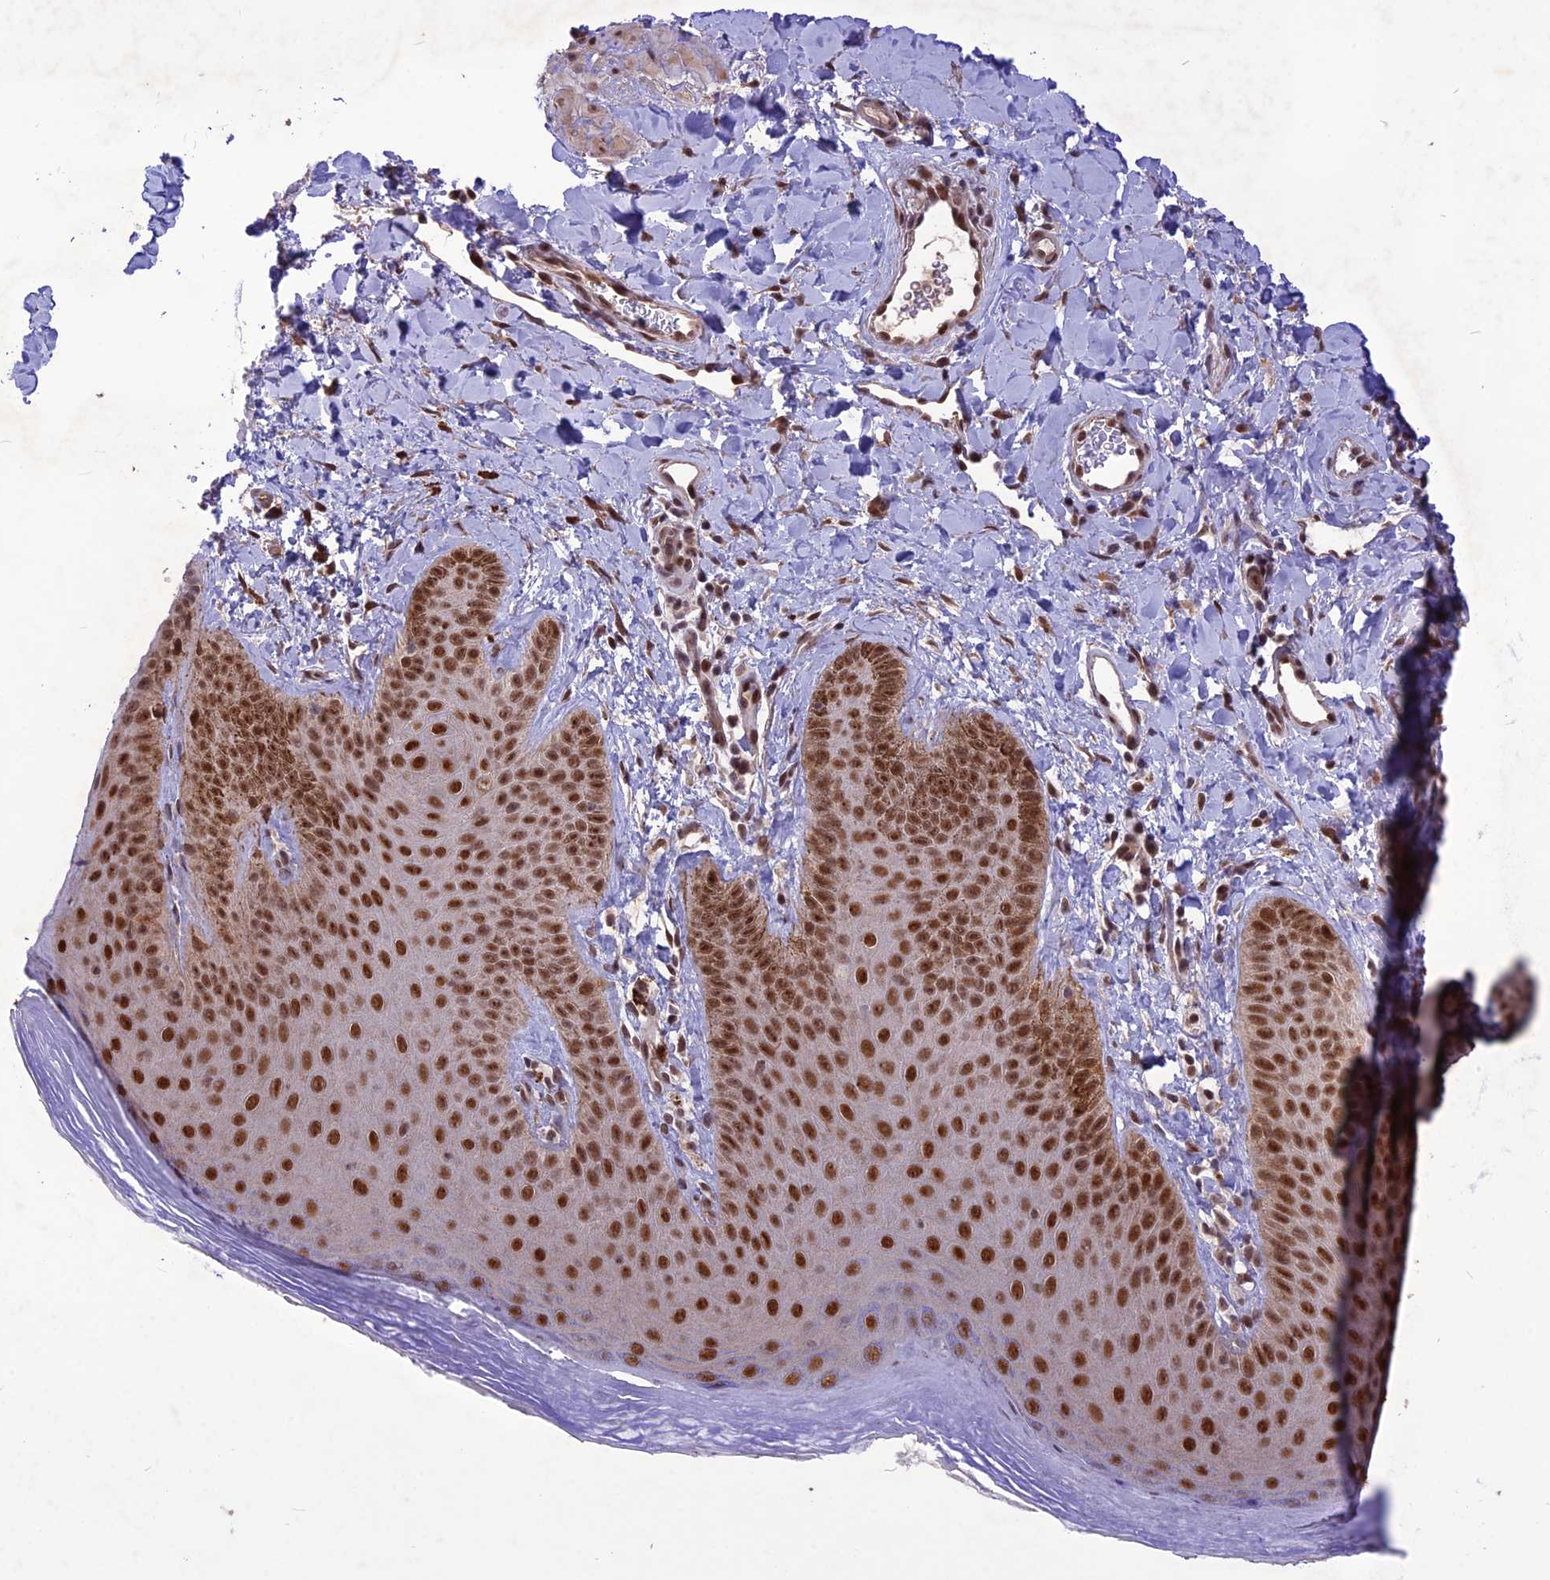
{"staining": {"intensity": "moderate", "quantity": ">75%", "location": "nuclear"}, "tissue": "skin", "cell_type": "Epidermal cells", "image_type": "normal", "snomed": [{"axis": "morphology", "description": "Normal tissue, NOS"}, {"axis": "morphology", "description": "Neoplasm, malignant, NOS"}, {"axis": "topography", "description": "Anal"}], "caption": "A brown stain labels moderate nuclear expression of a protein in epidermal cells of normal human skin. (brown staining indicates protein expression, while blue staining denotes nuclei).", "gene": "DIS3", "patient": {"sex": "male", "age": 47}}